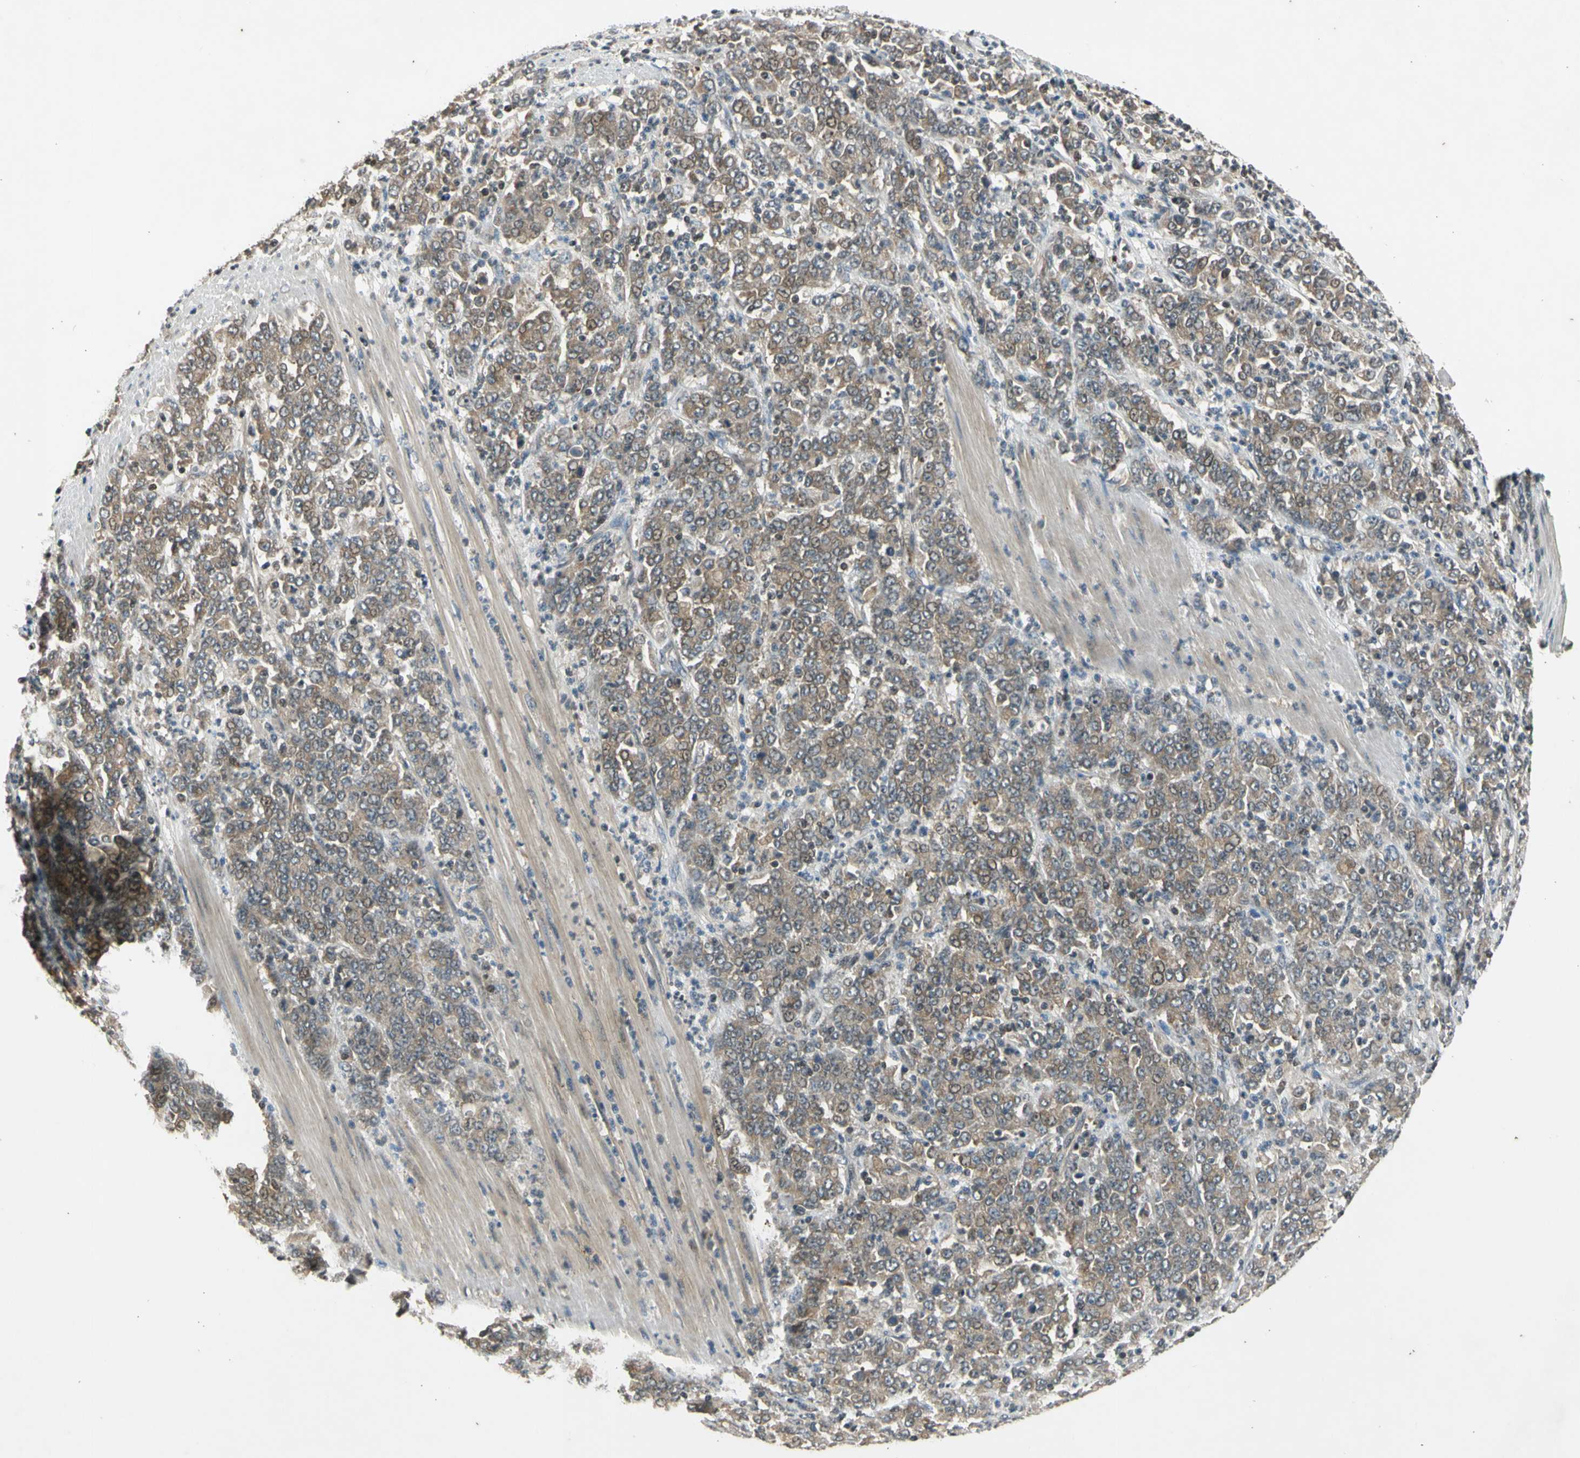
{"staining": {"intensity": "weak", "quantity": ">75%", "location": "cytoplasmic/membranous"}, "tissue": "stomach cancer", "cell_type": "Tumor cells", "image_type": "cancer", "snomed": [{"axis": "morphology", "description": "Adenocarcinoma, NOS"}, {"axis": "topography", "description": "Stomach, lower"}], "caption": "This is an image of immunohistochemistry (IHC) staining of stomach cancer (adenocarcinoma), which shows weak positivity in the cytoplasmic/membranous of tumor cells.", "gene": "EFNB2", "patient": {"sex": "female", "age": 71}}